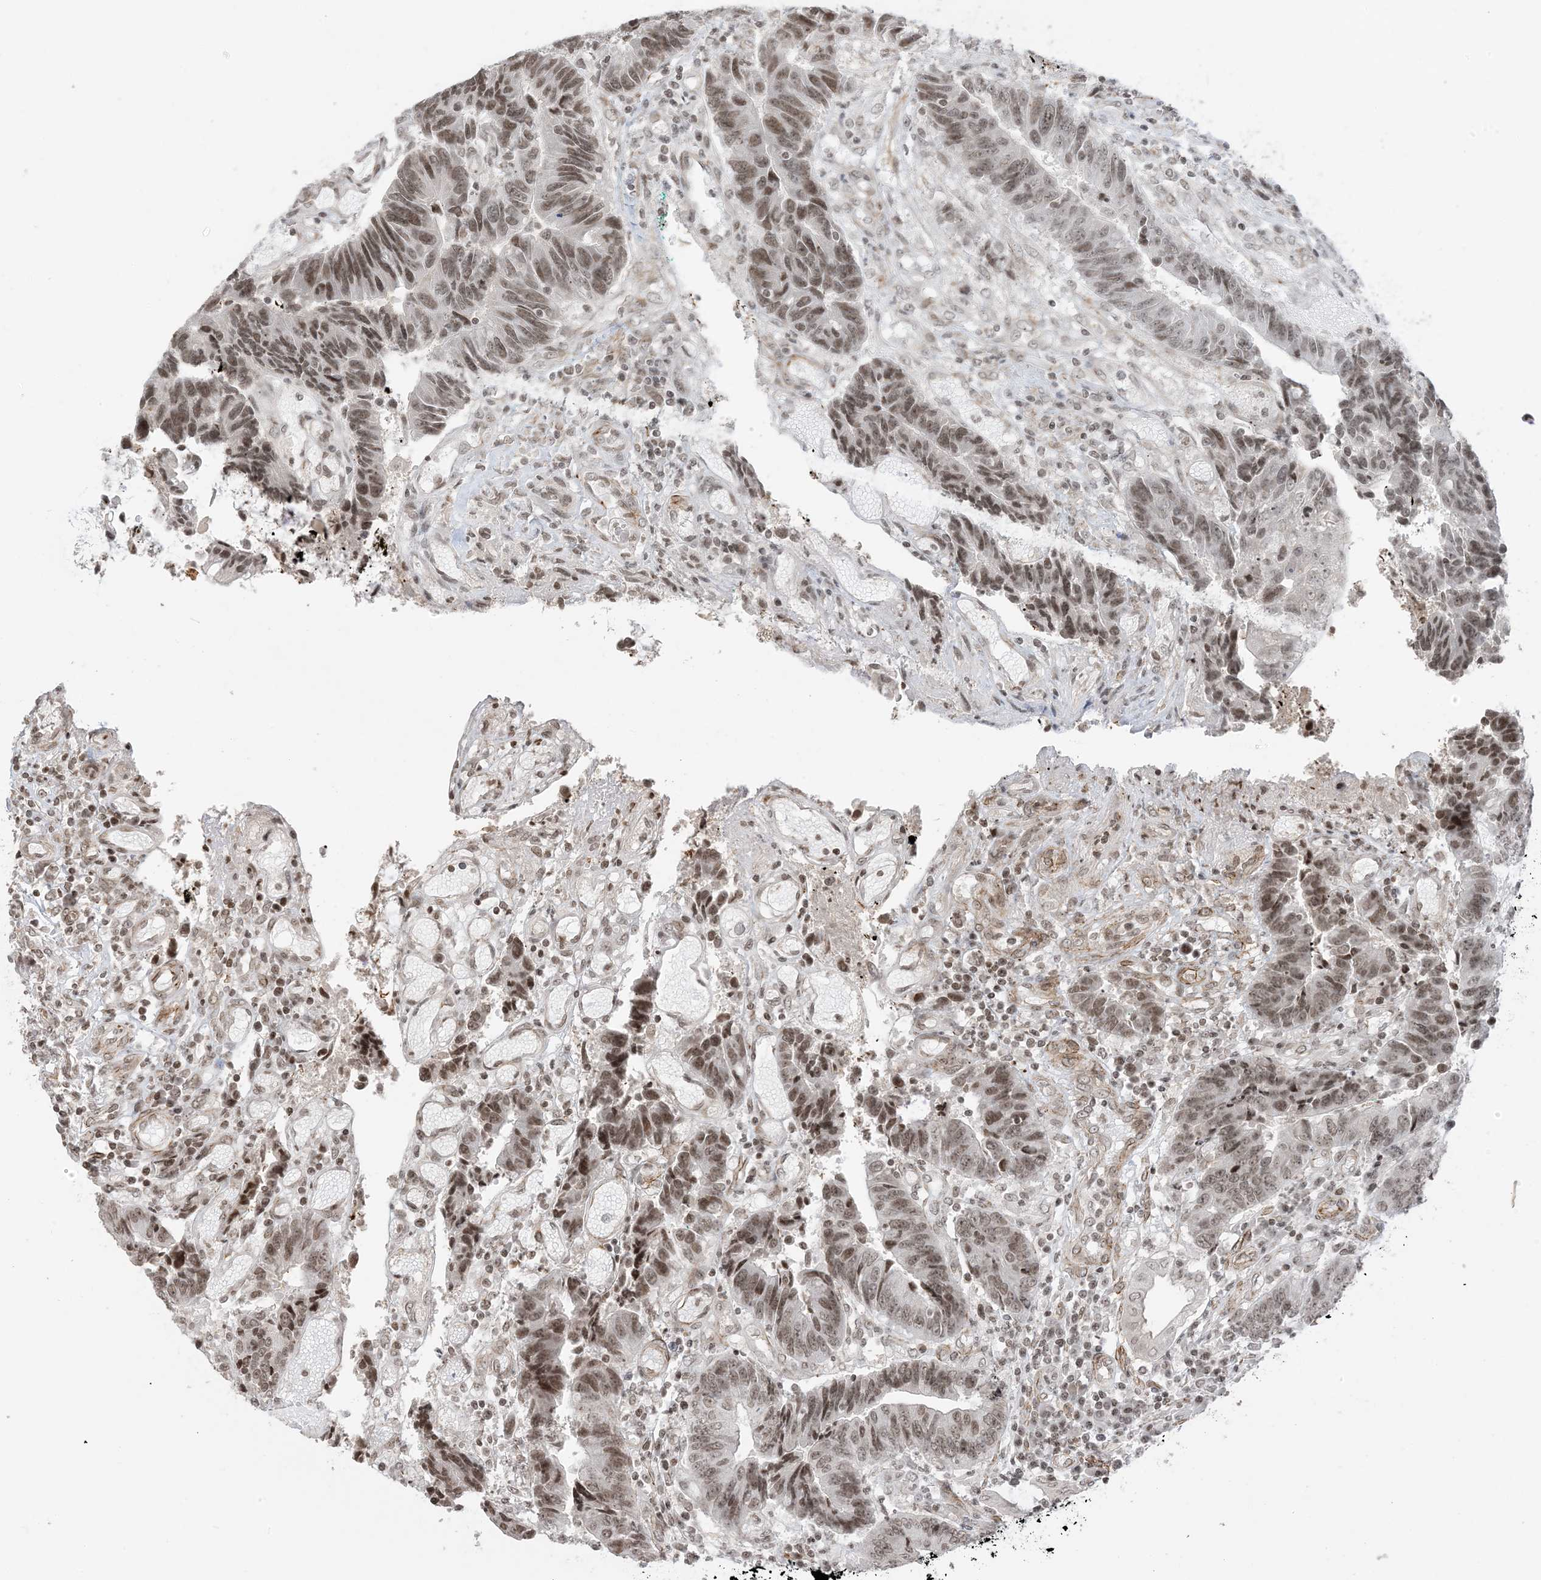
{"staining": {"intensity": "moderate", "quantity": ">75%", "location": "nuclear"}, "tissue": "colorectal cancer", "cell_type": "Tumor cells", "image_type": "cancer", "snomed": [{"axis": "morphology", "description": "Adenocarcinoma, NOS"}, {"axis": "topography", "description": "Rectum"}], "caption": "Approximately >75% of tumor cells in human colorectal adenocarcinoma display moderate nuclear protein staining as visualized by brown immunohistochemical staining.", "gene": "METAP1D", "patient": {"sex": "male", "age": 84}}